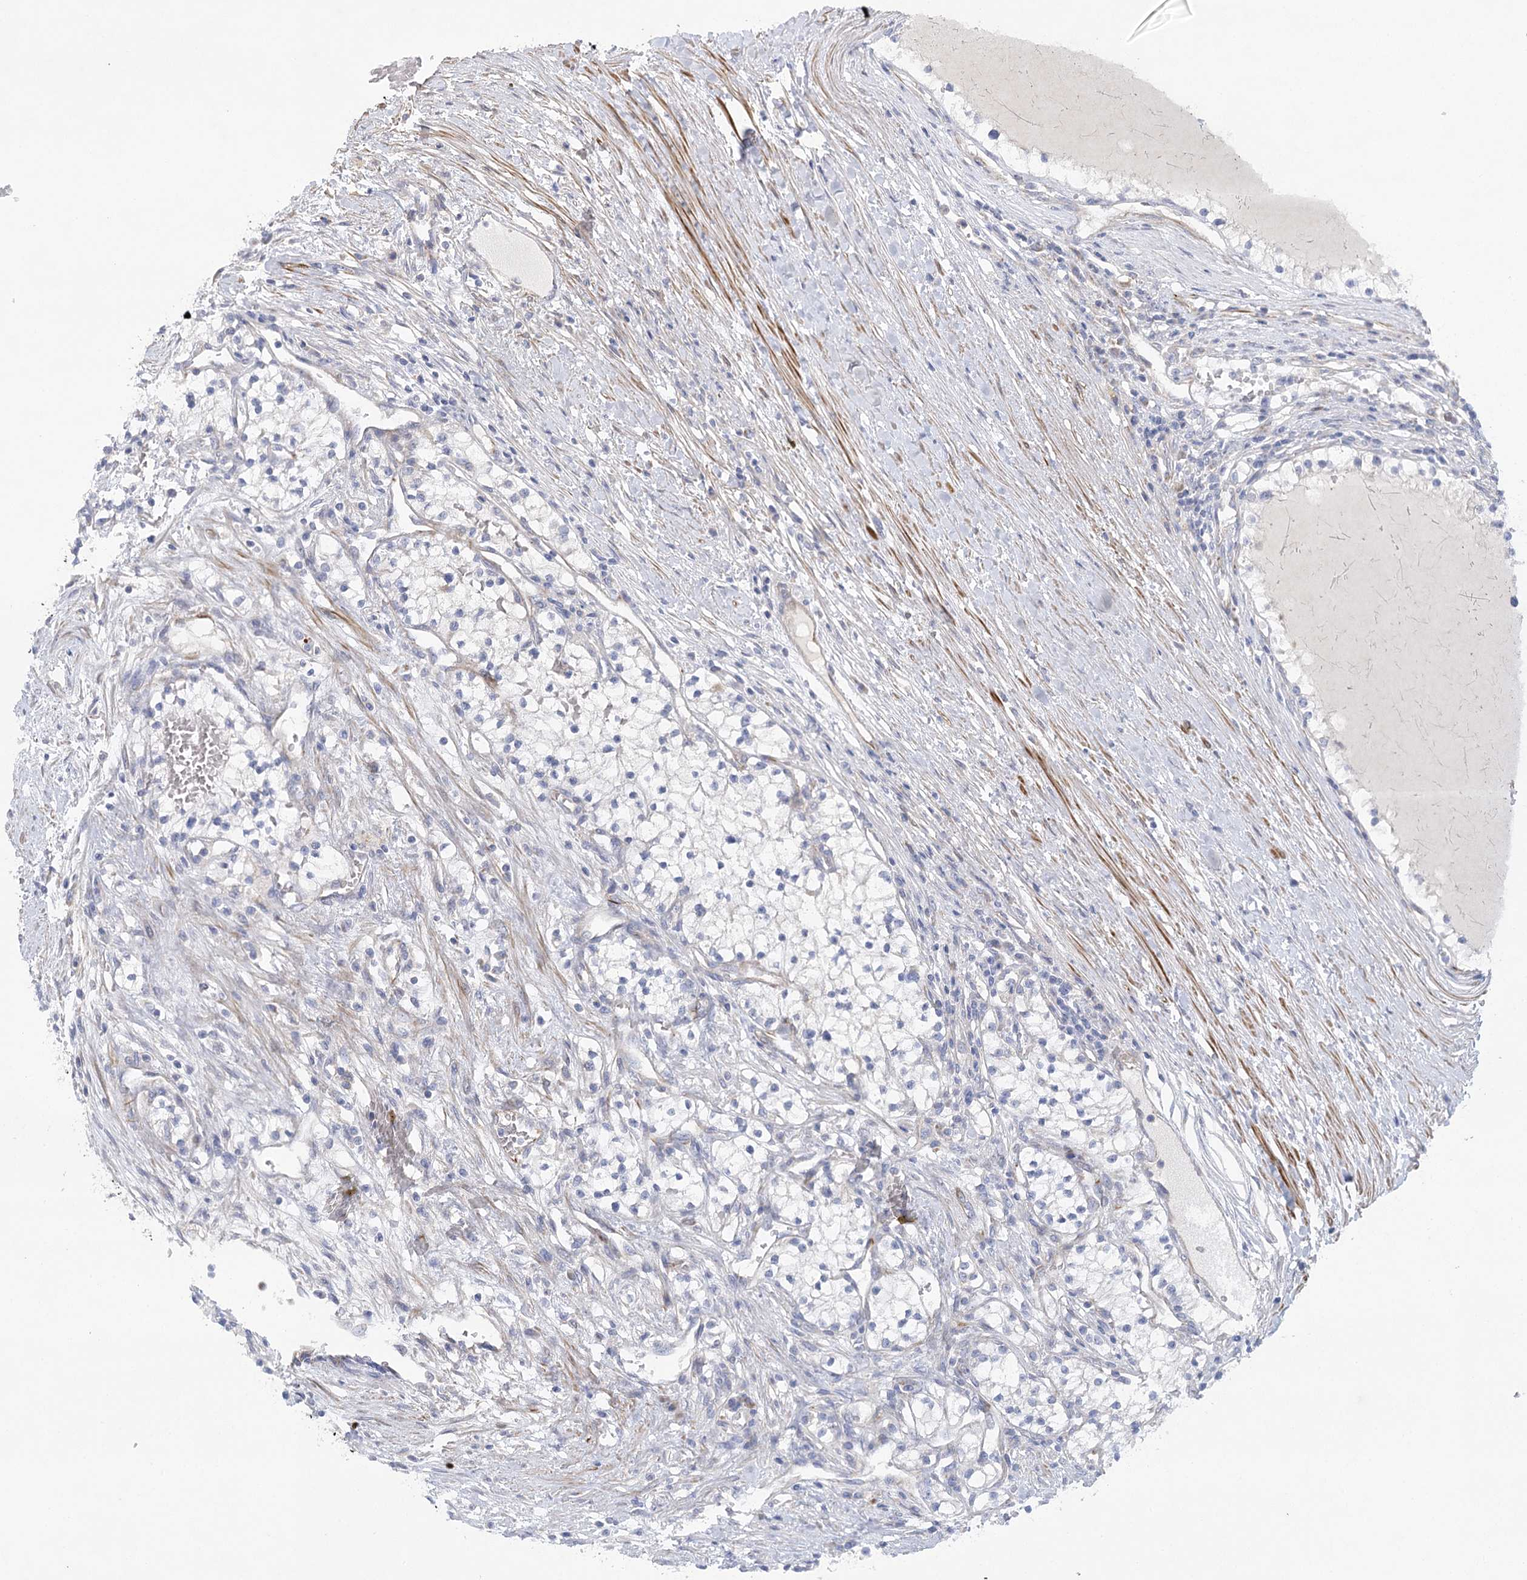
{"staining": {"intensity": "negative", "quantity": "none", "location": "none"}, "tissue": "renal cancer", "cell_type": "Tumor cells", "image_type": "cancer", "snomed": [{"axis": "morphology", "description": "Normal tissue, NOS"}, {"axis": "morphology", "description": "Adenocarcinoma, NOS"}, {"axis": "topography", "description": "Kidney"}], "caption": "This is a micrograph of immunohistochemistry (IHC) staining of renal cancer (adenocarcinoma), which shows no expression in tumor cells.", "gene": "DHTKD1", "patient": {"sex": "male", "age": 68}}